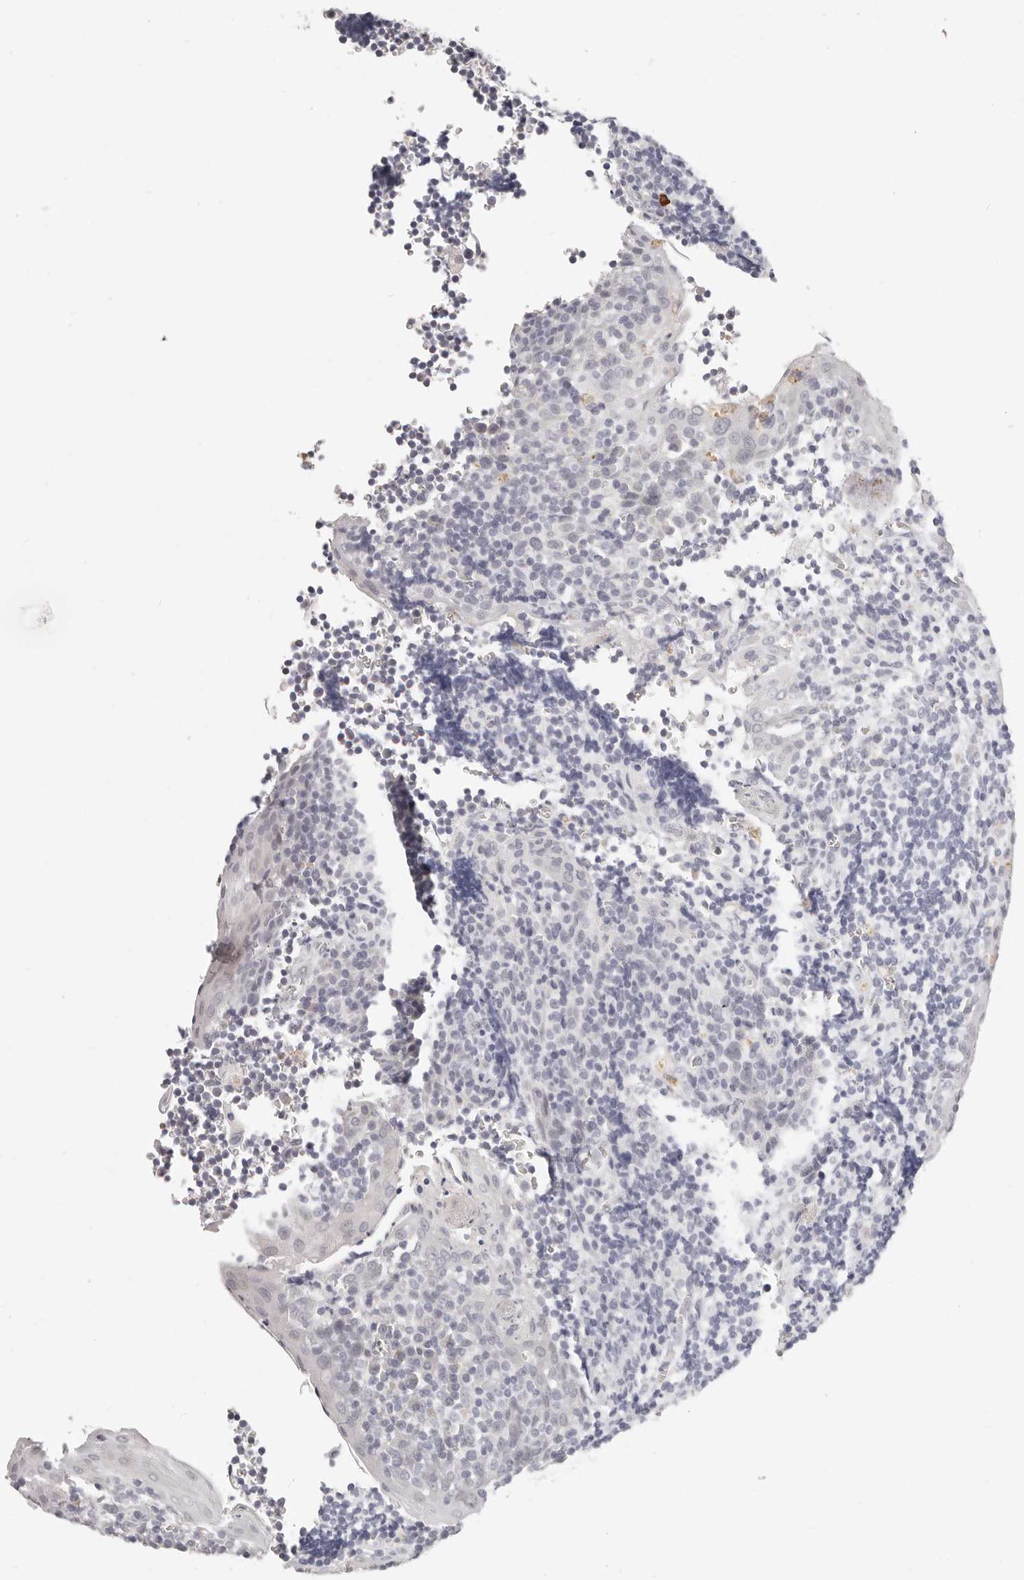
{"staining": {"intensity": "negative", "quantity": "none", "location": "none"}, "tissue": "tonsil", "cell_type": "Germinal center cells", "image_type": "normal", "snomed": [{"axis": "morphology", "description": "Normal tissue, NOS"}, {"axis": "topography", "description": "Tonsil"}], "caption": "Immunohistochemical staining of unremarkable human tonsil displays no significant expression in germinal center cells. Nuclei are stained in blue.", "gene": "ASCL1", "patient": {"sex": "male", "age": 27}}